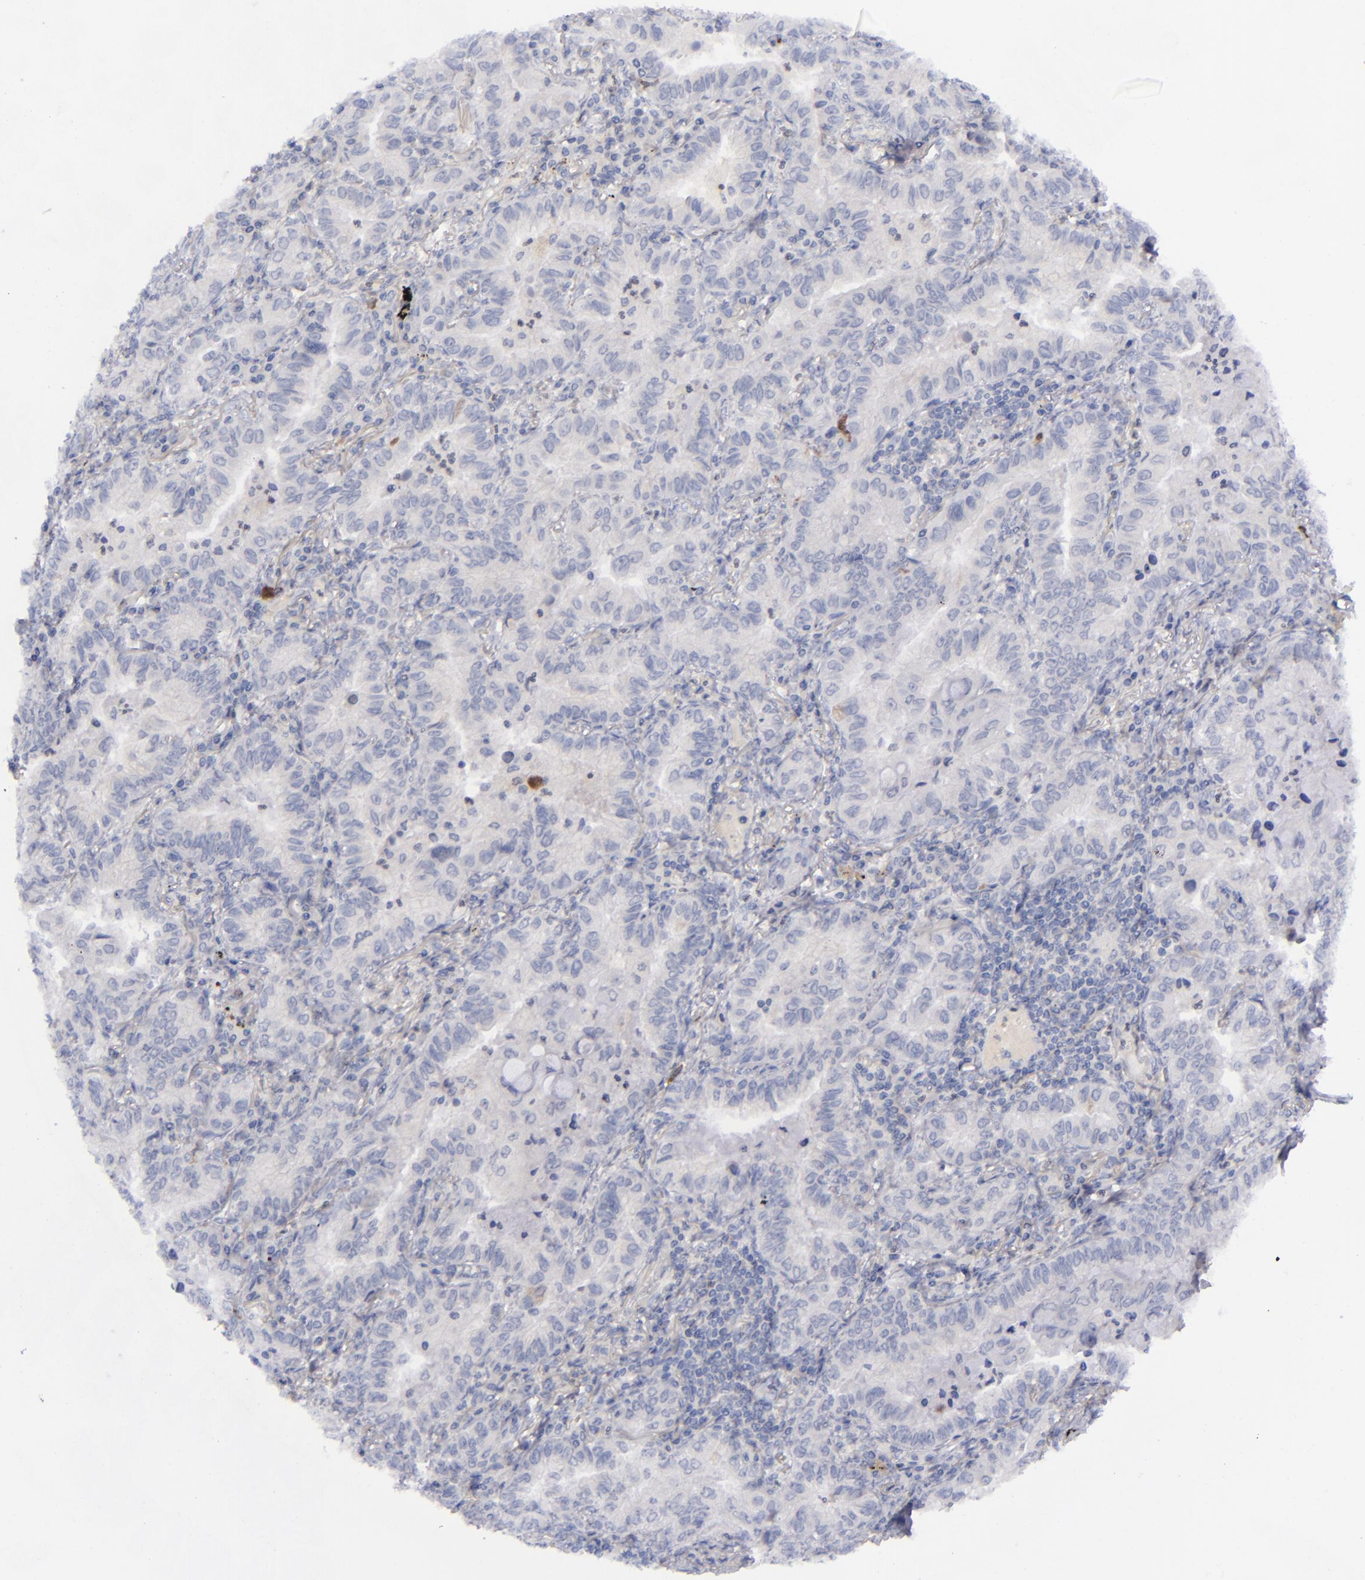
{"staining": {"intensity": "negative", "quantity": "none", "location": "none"}, "tissue": "lung cancer", "cell_type": "Tumor cells", "image_type": "cancer", "snomed": [{"axis": "morphology", "description": "Adenocarcinoma, NOS"}, {"axis": "topography", "description": "Lung"}], "caption": "Tumor cells are negative for protein expression in human adenocarcinoma (lung). Brightfield microscopy of immunohistochemistry (IHC) stained with DAB (3,3'-diaminobenzidine) (brown) and hematoxylin (blue), captured at high magnification.", "gene": "AURKA", "patient": {"sex": "female", "age": 50}}